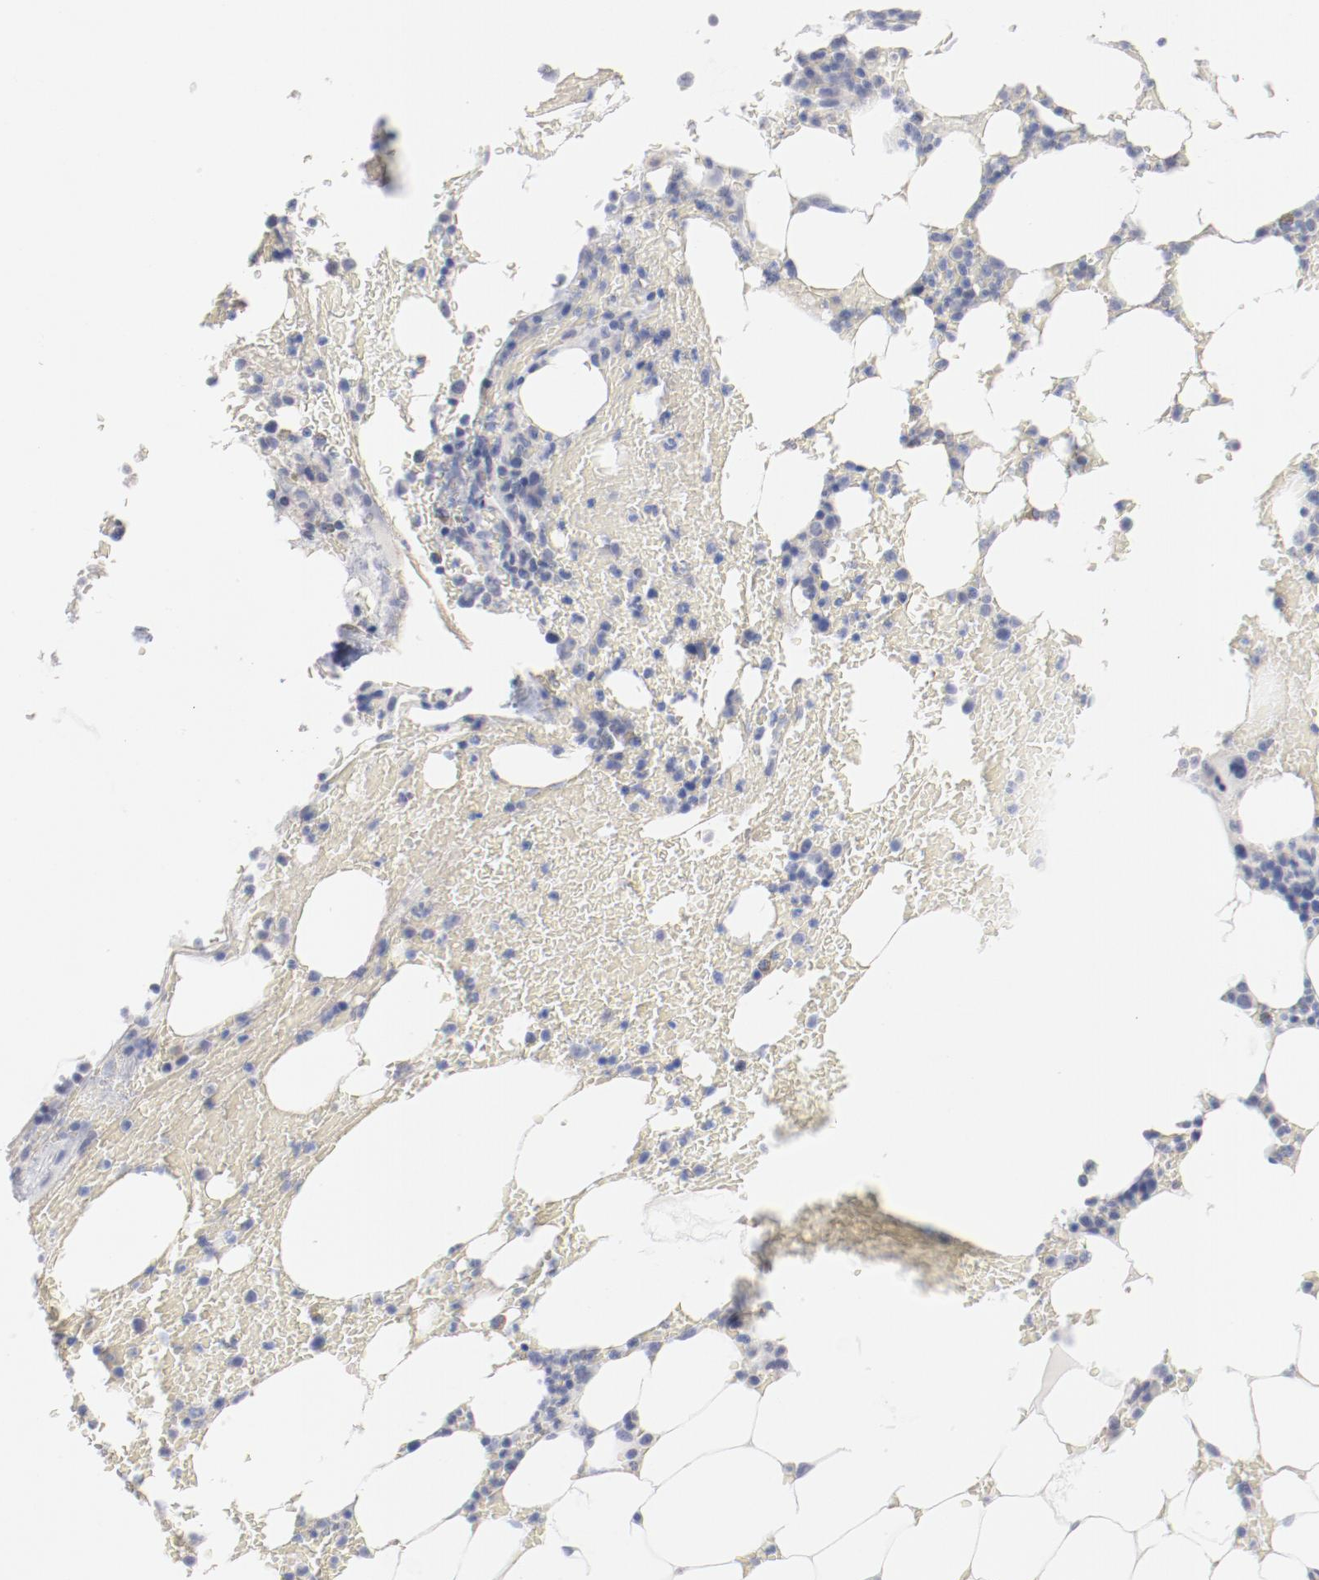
{"staining": {"intensity": "negative", "quantity": "none", "location": "none"}, "tissue": "bone marrow", "cell_type": "Hematopoietic cells", "image_type": "normal", "snomed": [{"axis": "morphology", "description": "Normal tissue, NOS"}, {"axis": "topography", "description": "Bone marrow"}], "caption": "Immunohistochemistry histopathology image of unremarkable bone marrow: bone marrow stained with DAB exhibits no significant protein expression in hematopoietic cells. The staining was performed using DAB to visualize the protein expression in brown, while the nuclei were stained in blue with hematoxylin (Magnification: 20x).", "gene": "SH3BGR", "patient": {"sex": "female", "age": 73}}